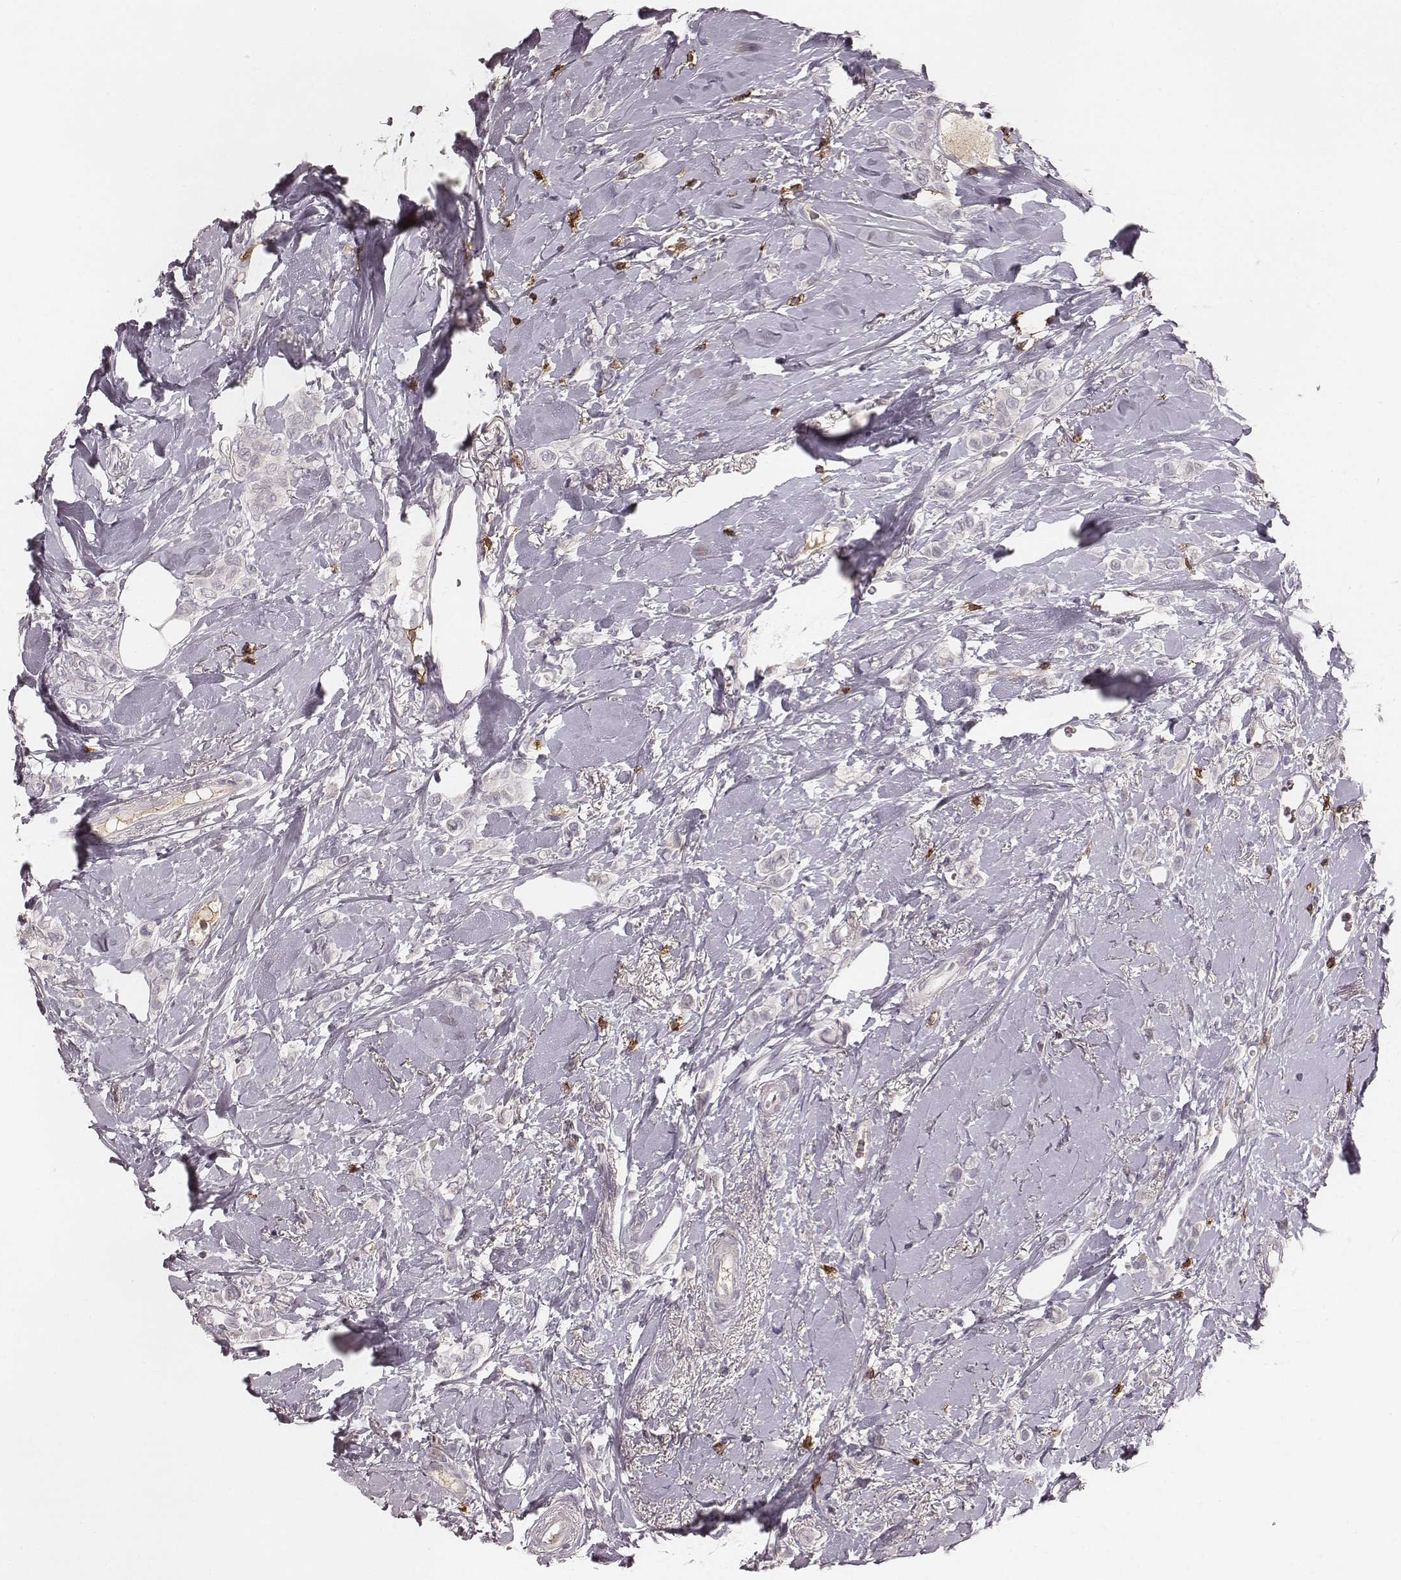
{"staining": {"intensity": "negative", "quantity": "none", "location": "none"}, "tissue": "breast cancer", "cell_type": "Tumor cells", "image_type": "cancer", "snomed": [{"axis": "morphology", "description": "Lobular carcinoma"}, {"axis": "topography", "description": "Breast"}], "caption": "Immunohistochemistry image of human breast cancer (lobular carcinoma) stained for a protein (brown), which exhibits no staining in tumor cells. The staining is performed using DAB brown chromogen with nuclei counter-stained in using hematoxylin.", "gene": "CD8A", "patient": {"sex": "female", "age": 66}}